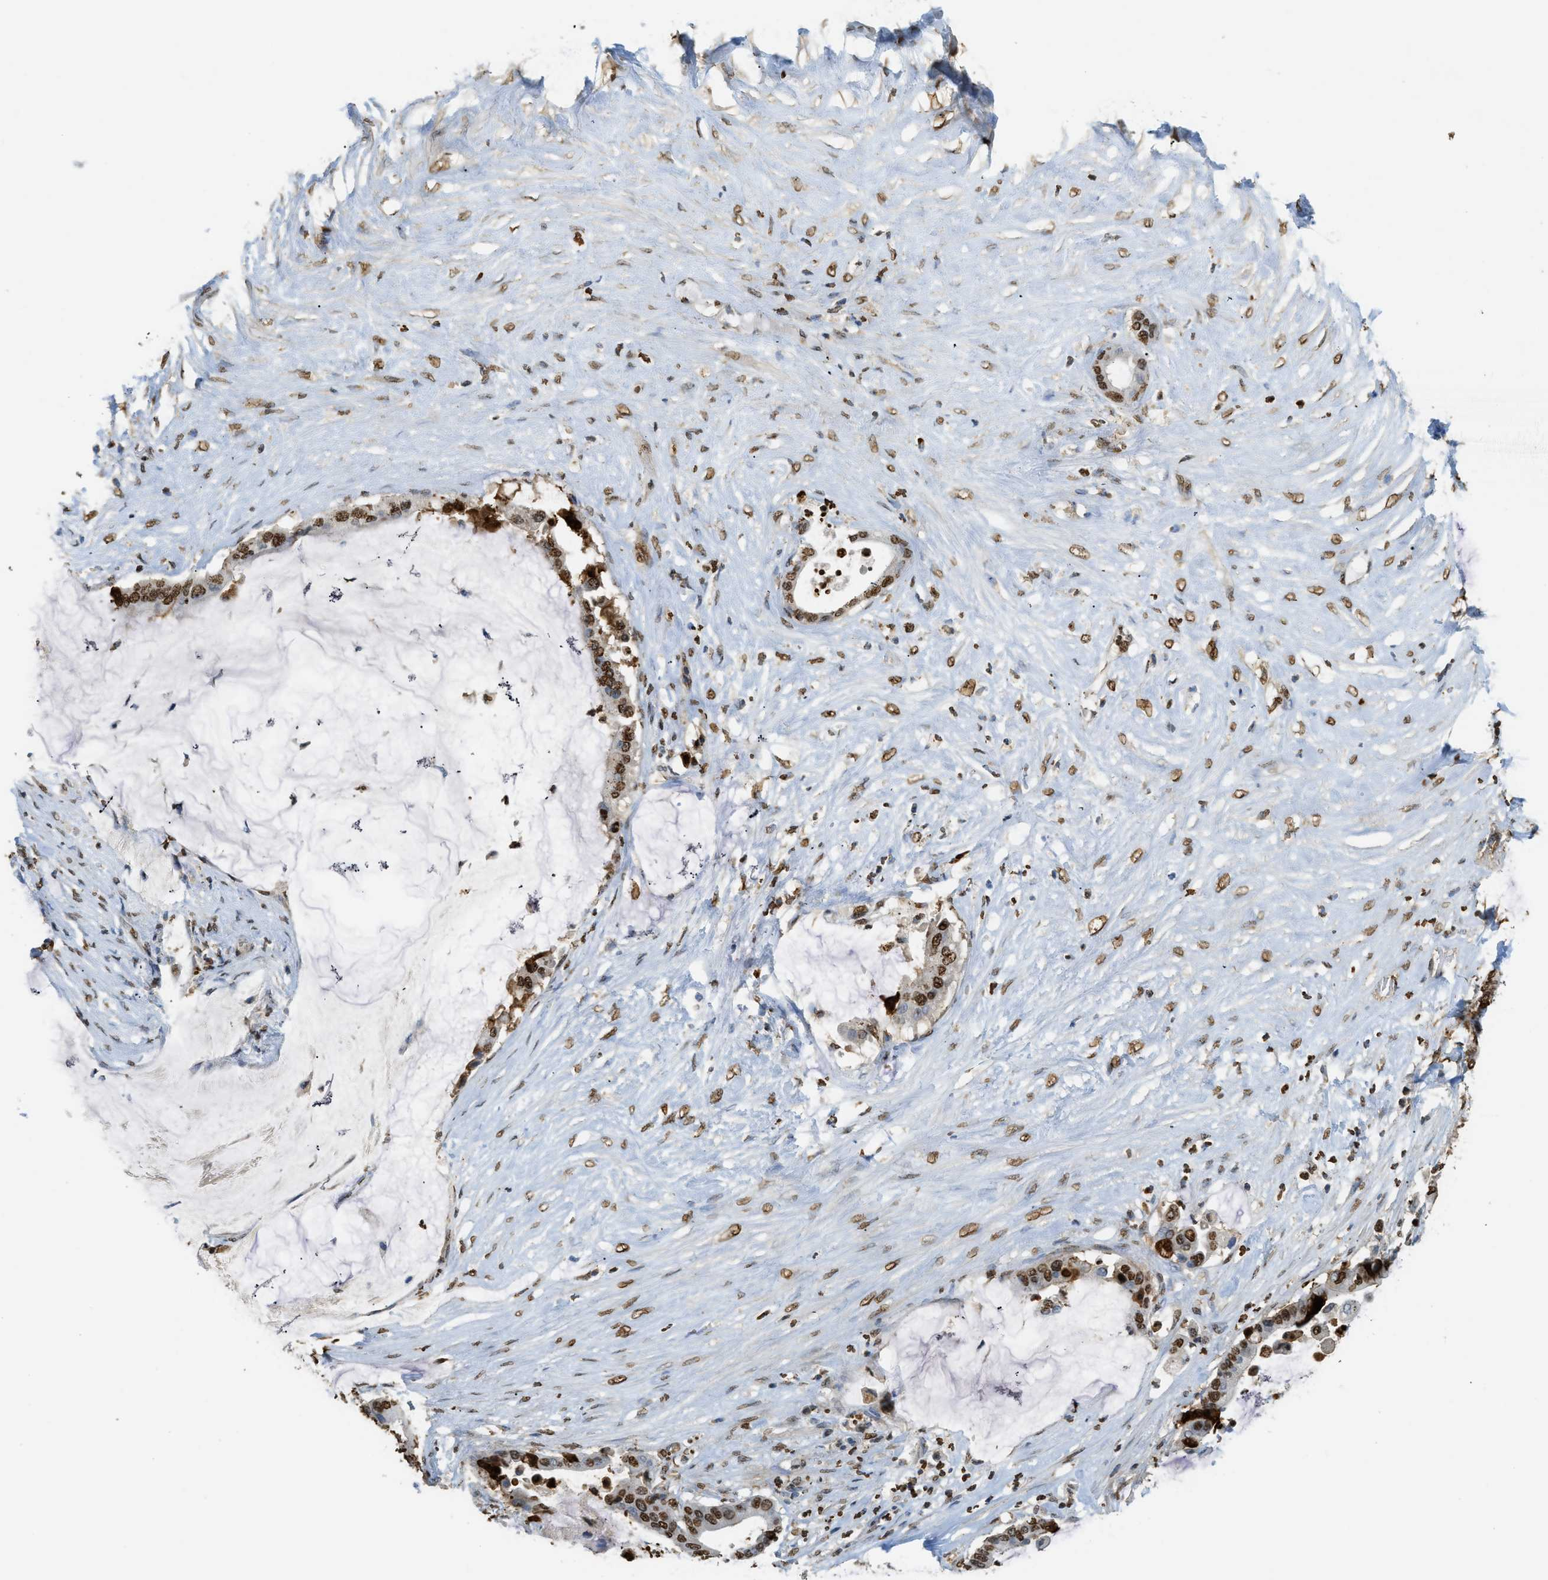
{"staining": {"intensity": "strong", "quantity": ">75%", "location": "nuclear"}, "tissue": "pancreatic cancer", "cell_type": "Tumor cells", "image_type": "cancer", "snomed": [{"axis": "morphology", "description": "Adenocarcinoma, NOS"}, {"axis": "topography", "description": "Pancreas"}], "caption": "An immunohistochemistry (IHC) micrograph of tumor tissue is shown. Protein staining in brown shows strong nuclear positivity in adenocarcinoma (pancreatic) within tumor cells.", "gene": "NR5A2", "patient": {"sex": "male", "age": 41}}